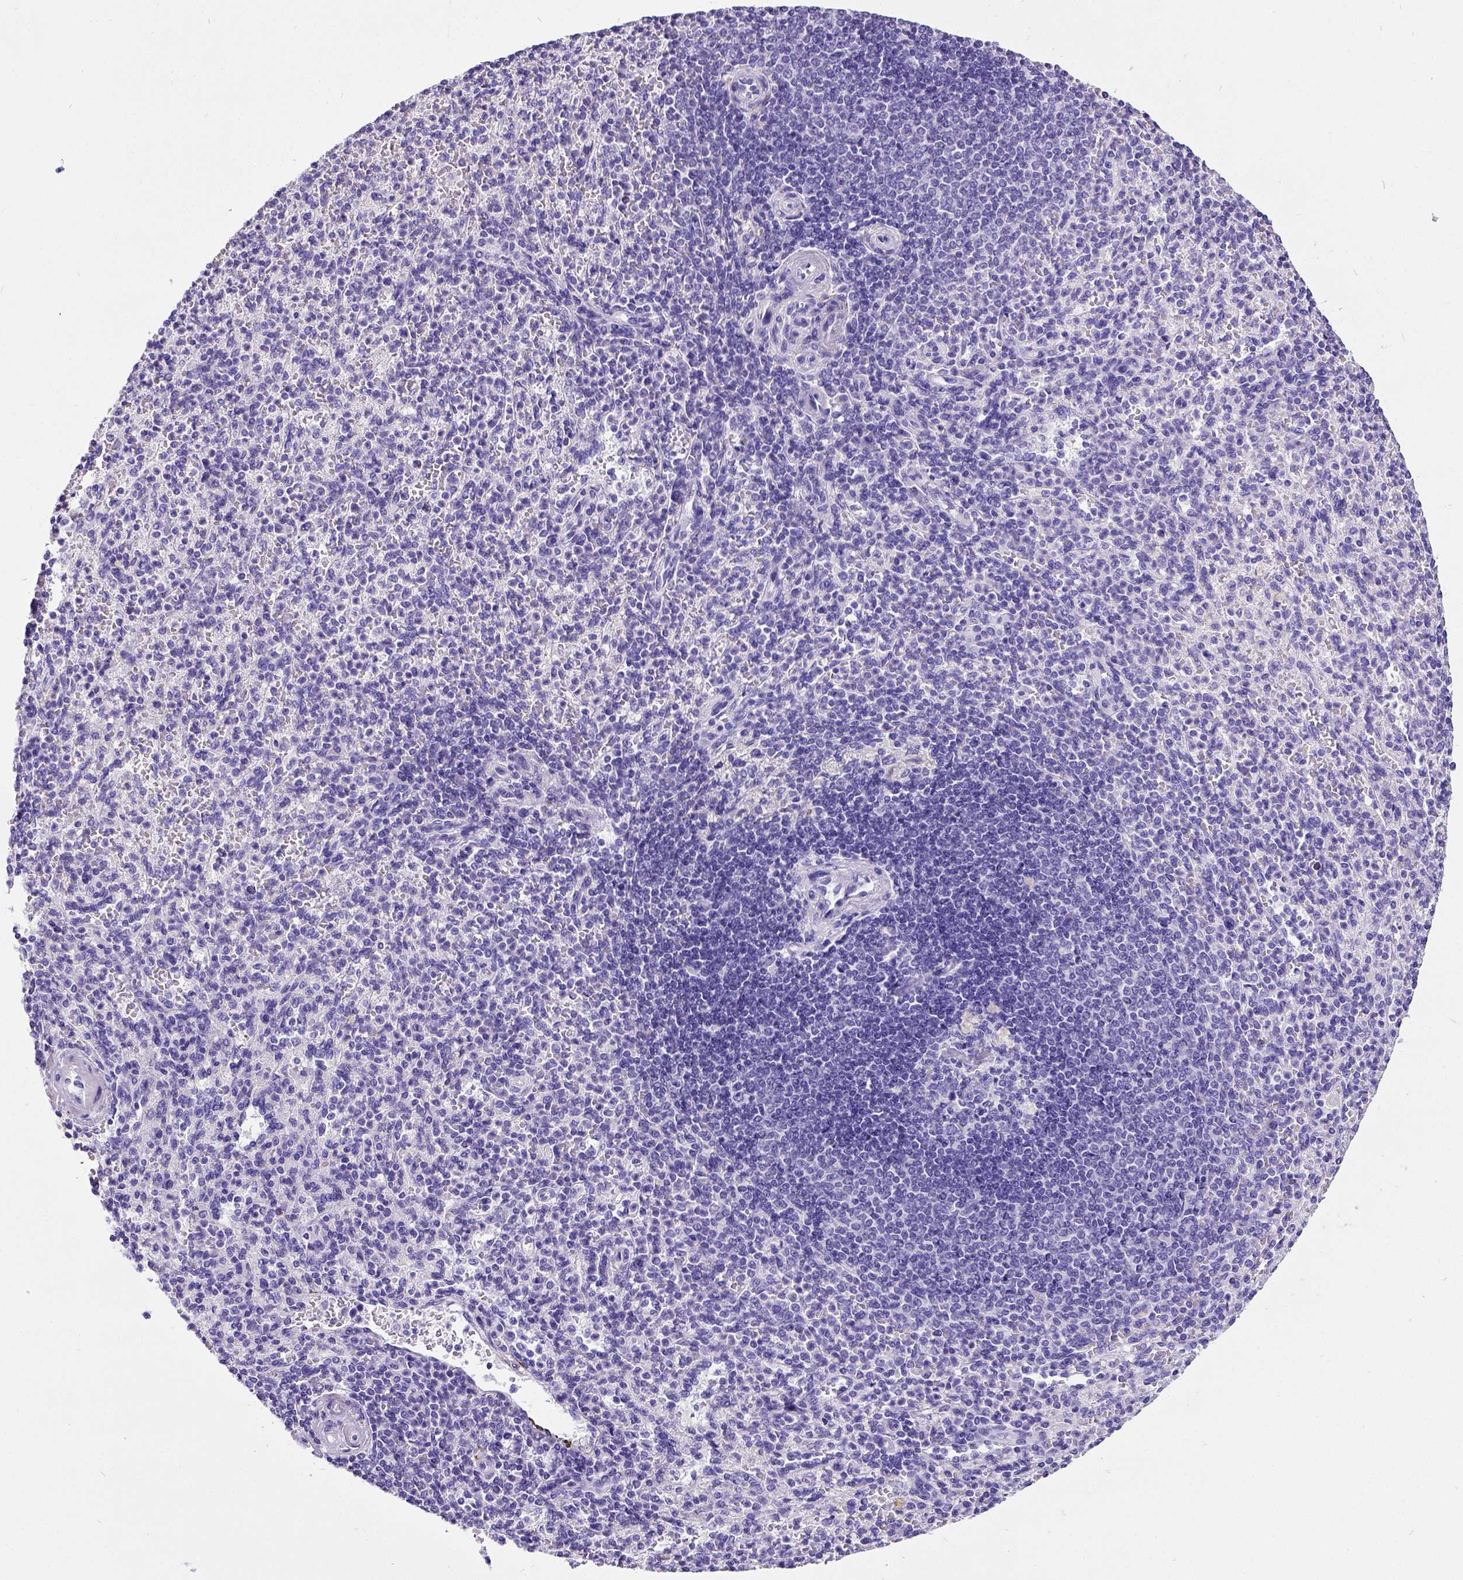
{"staining": {"intensity": "negative", "quantity": "none", "location": "none"}, "tissue": "spleen", "cell_type": "Cells in red pulp", "image_type": "normal", "snomed": [{"axis": "morphology", "description": "Normal tissue, NOS"}, {"axis": "topography", "description": "Spleen"}], "caption": "DAB immunohistochemical staining of benign spleen shows no significant staining in cells in red pulp.", "gene": "SATB2", "patient": {"sex": "female", "age": 74}}